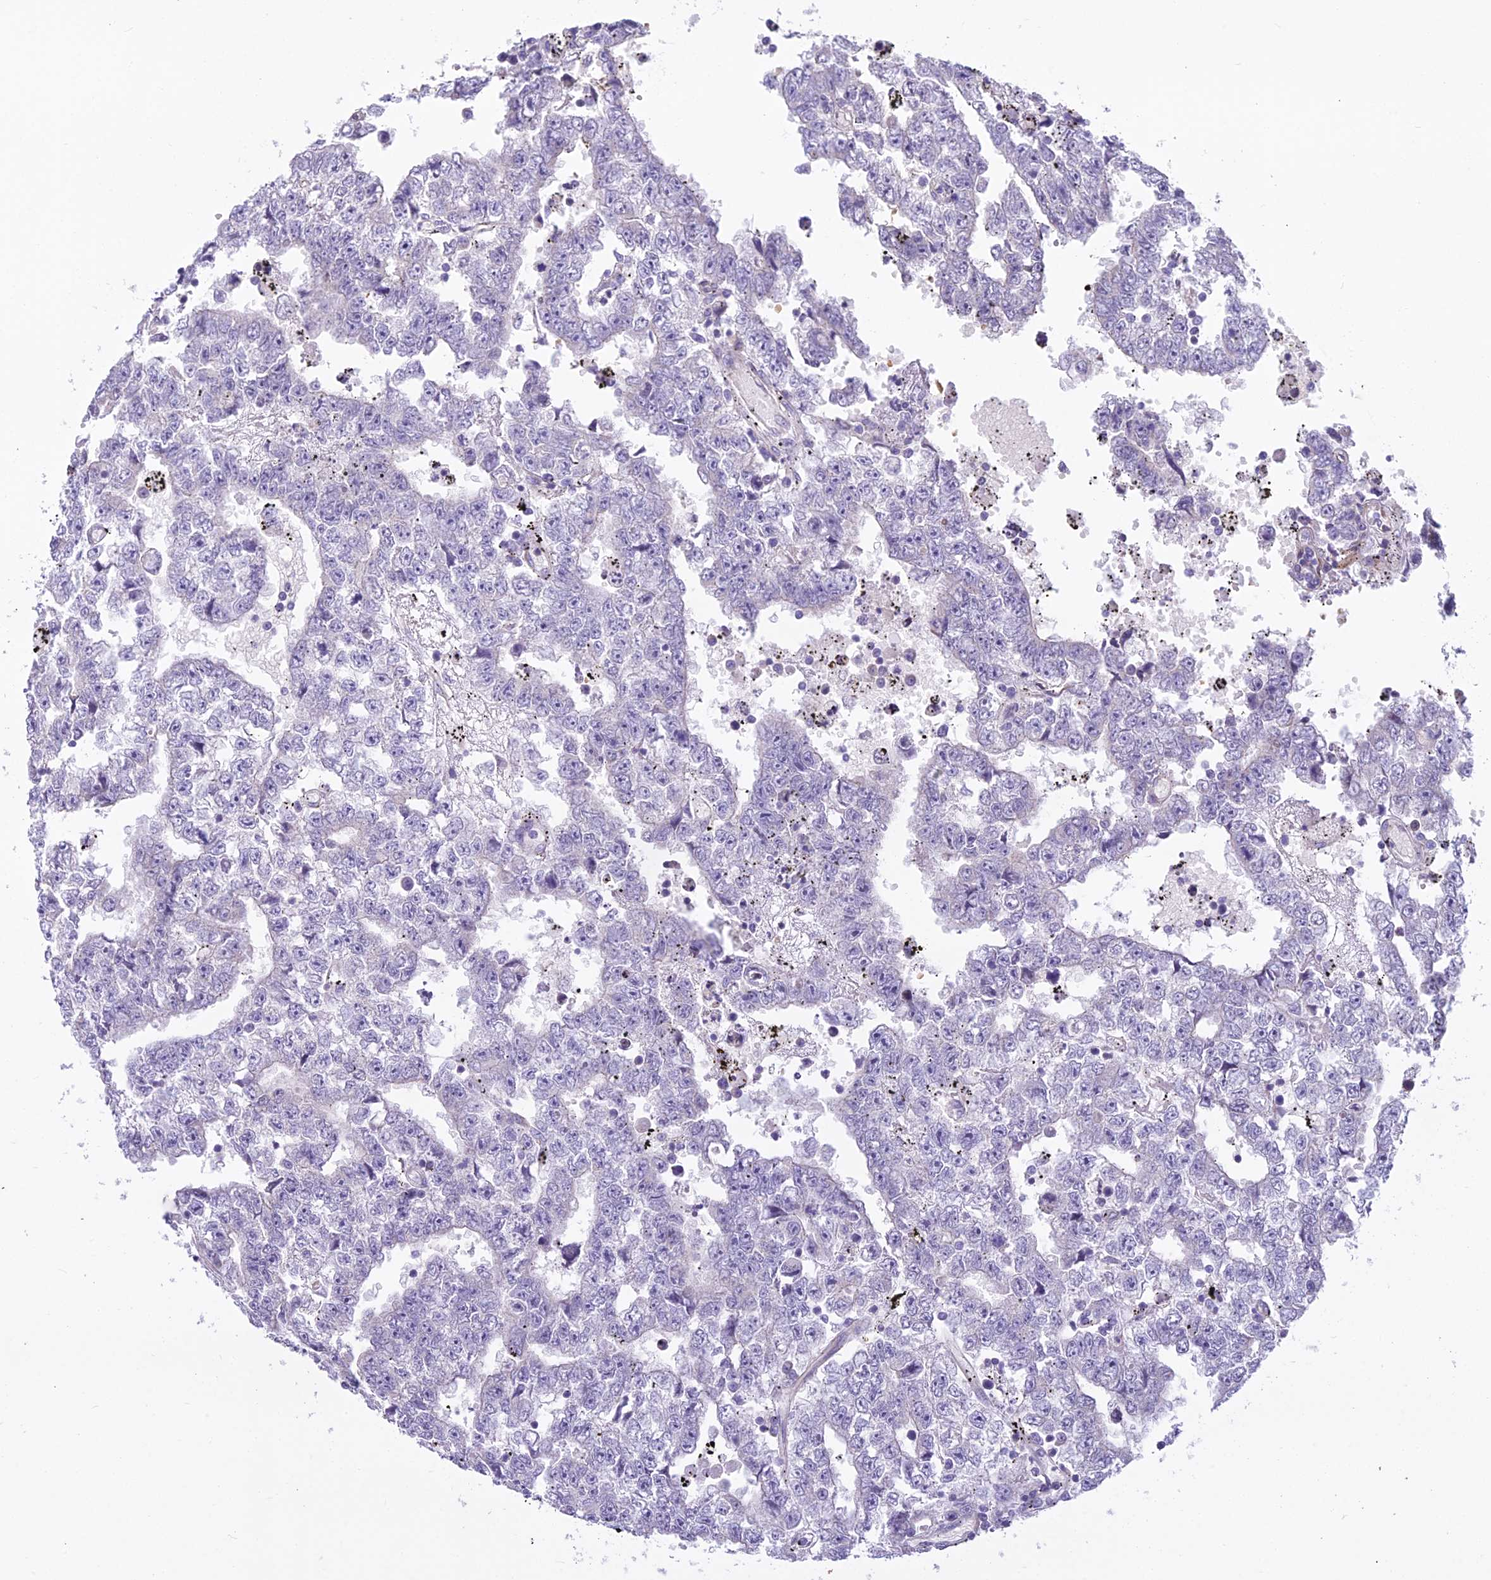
{"staining": {"intensity": "negative", "quantity": "none", "location": "none"}, "tissue": "testis cancer", "cell_type": "Tumor cells", "image_type": "cancer", "snomed": [{"axis": "morphology", "description": "Carcinoma, Embryonal, NOS"}, {"axis": "topography", "description": "Testis"}], "caption": "This is an immunohistochemistry photomicrograph of embryonal carcinoma (testis). There is no expression in tumor cells.", "gene": "PCDHB14", "patient": {"sex": "male", "age": 25}}